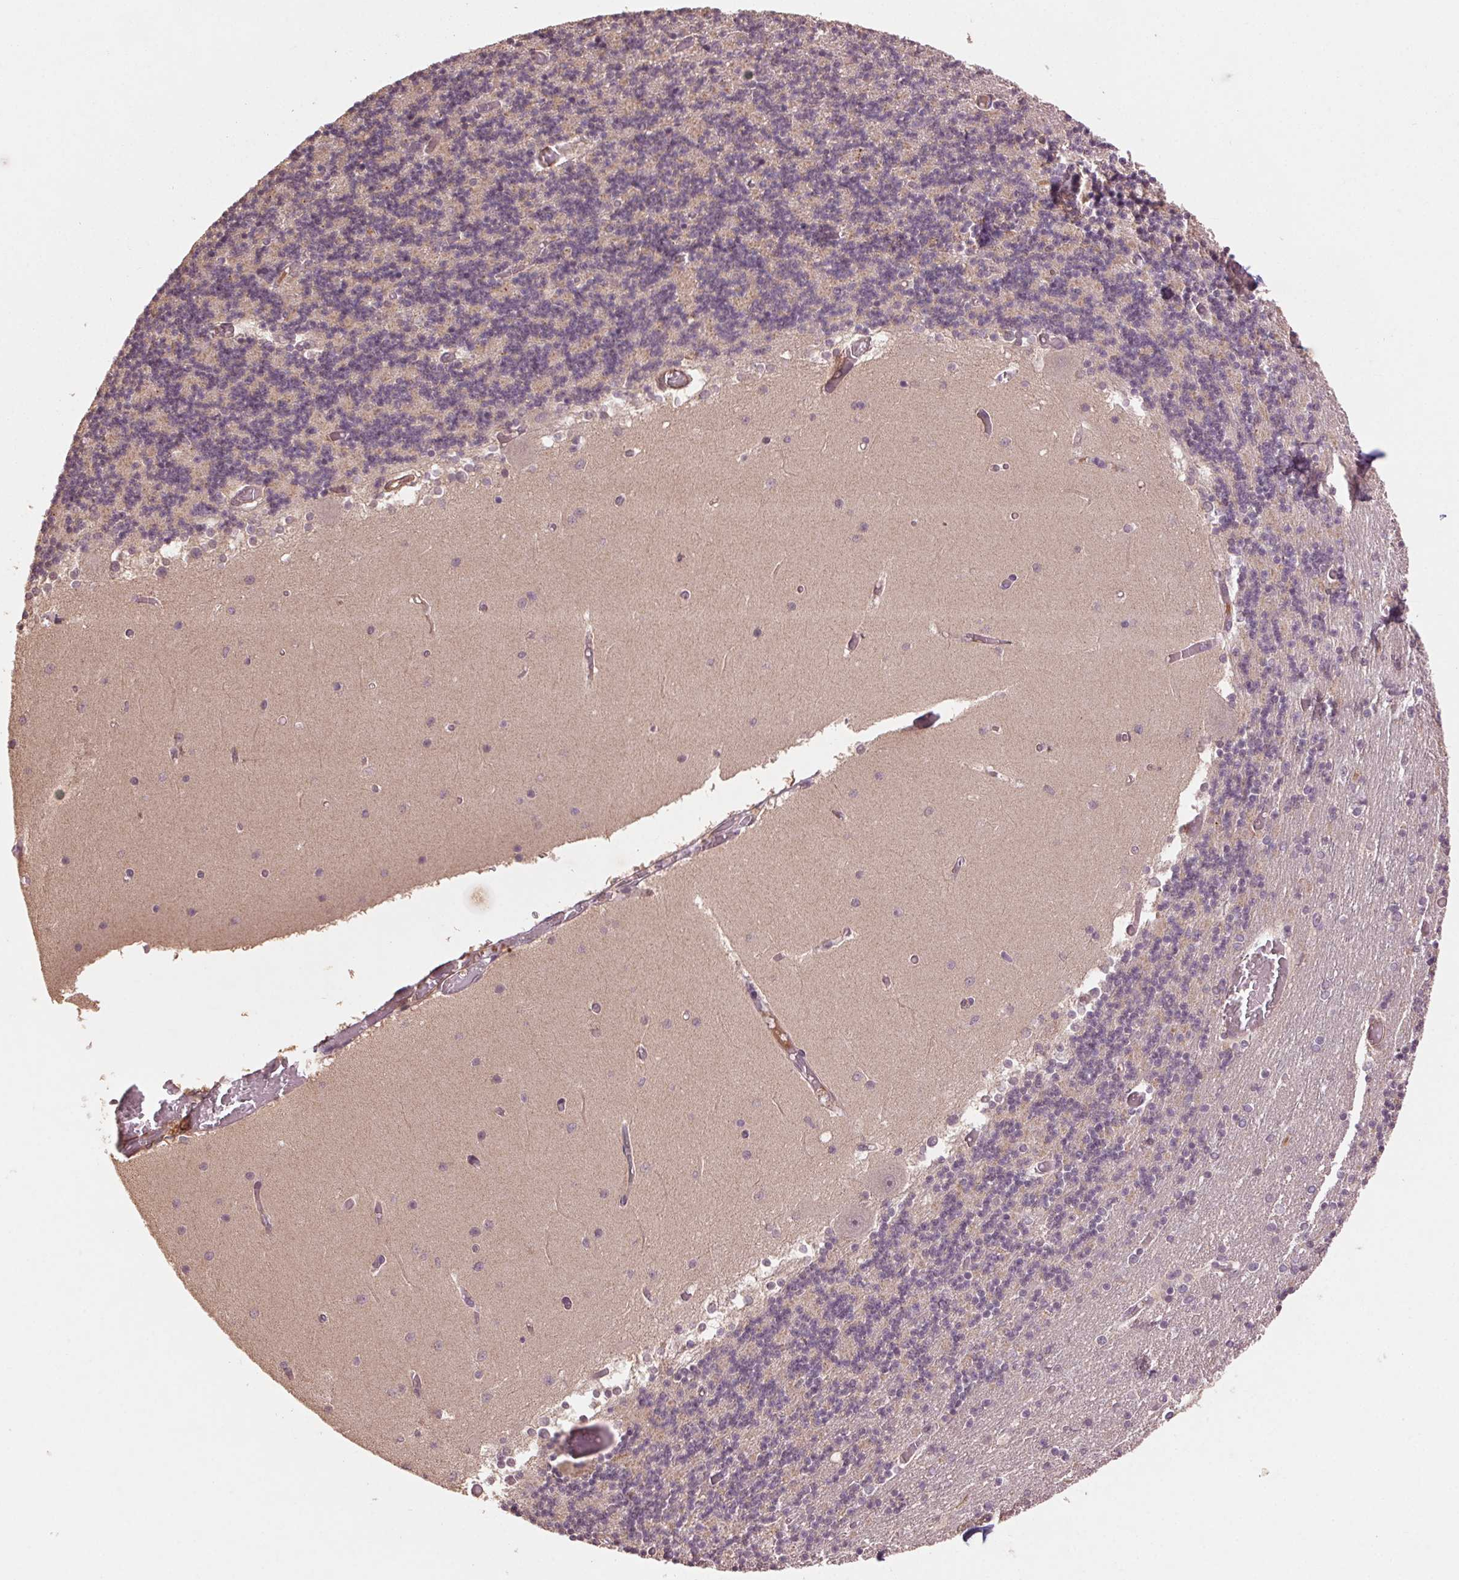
{"staining": {"intensity": "negative", "quantity": "none", "location": "none"}, "tissue": "cerebellum", "cell_type": "Cells in granular layer", "image_type": "normal", "snomed": [{"axis": "morphology", "description": "Normal tissue, NOS"}, {"axis": "topography", "description": "Cerebellum"}], "caption": "This is an IHC micrograph of normal human cerebellum. There is no positivity in cells in granular layer.", "gene": "SMLR1", "patient": {"sex": "female", "age": 28}}